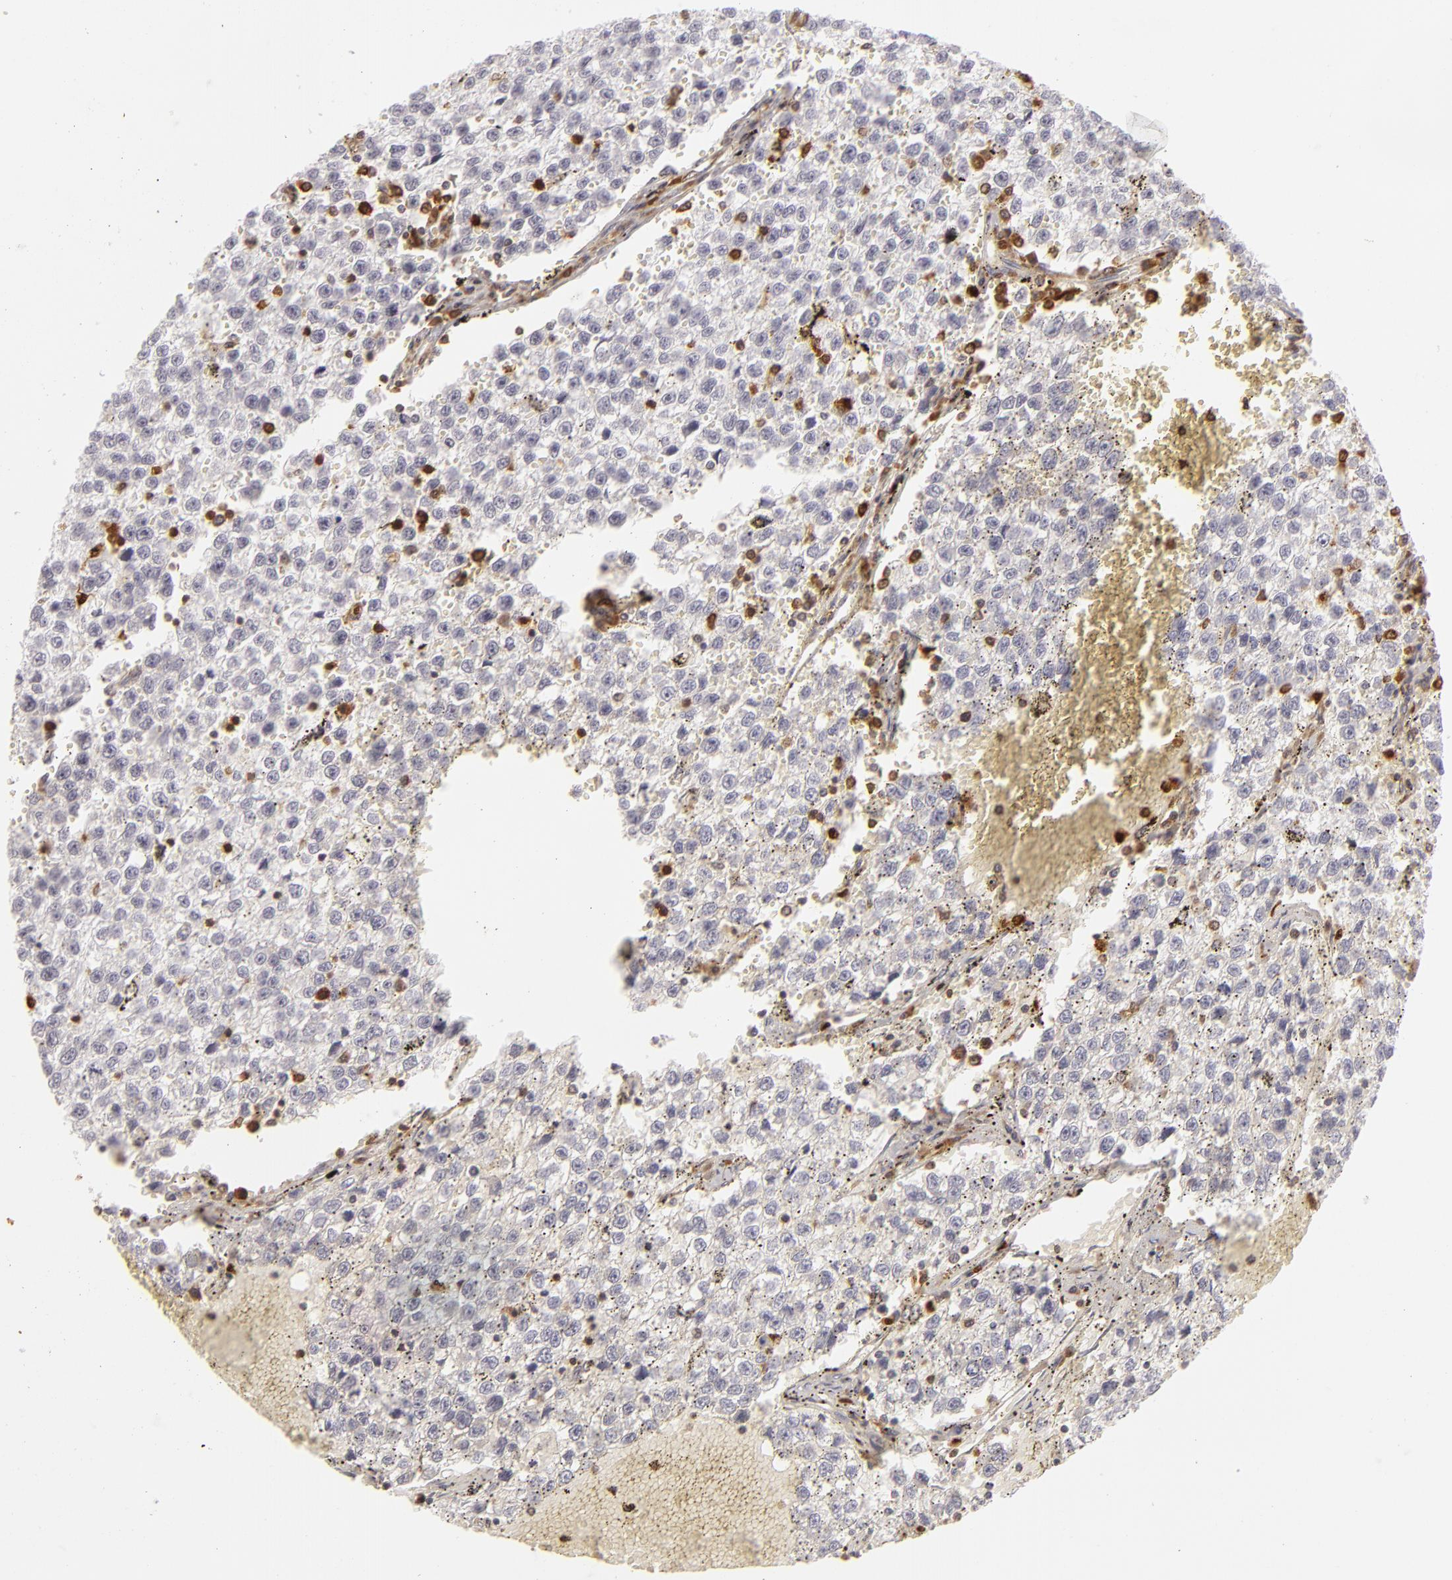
{"staining": {"intensity": "negative", "quantity": "none", "location": "none"}, "tissue": "testis cancer", "cell_type": "Tumor cells", "image_type": "cancer", "snomed": [{"axis": "morphology", "description": "Seminoma, NOS"}, {"axis": "topography", "description": "Testis"}], "caption": "Micrograph shows no significant protein positivity in tumor cells of seminoma (testis).", "gene": "APOBEC3G", "patient": {"sex": "male", "age": 35}}